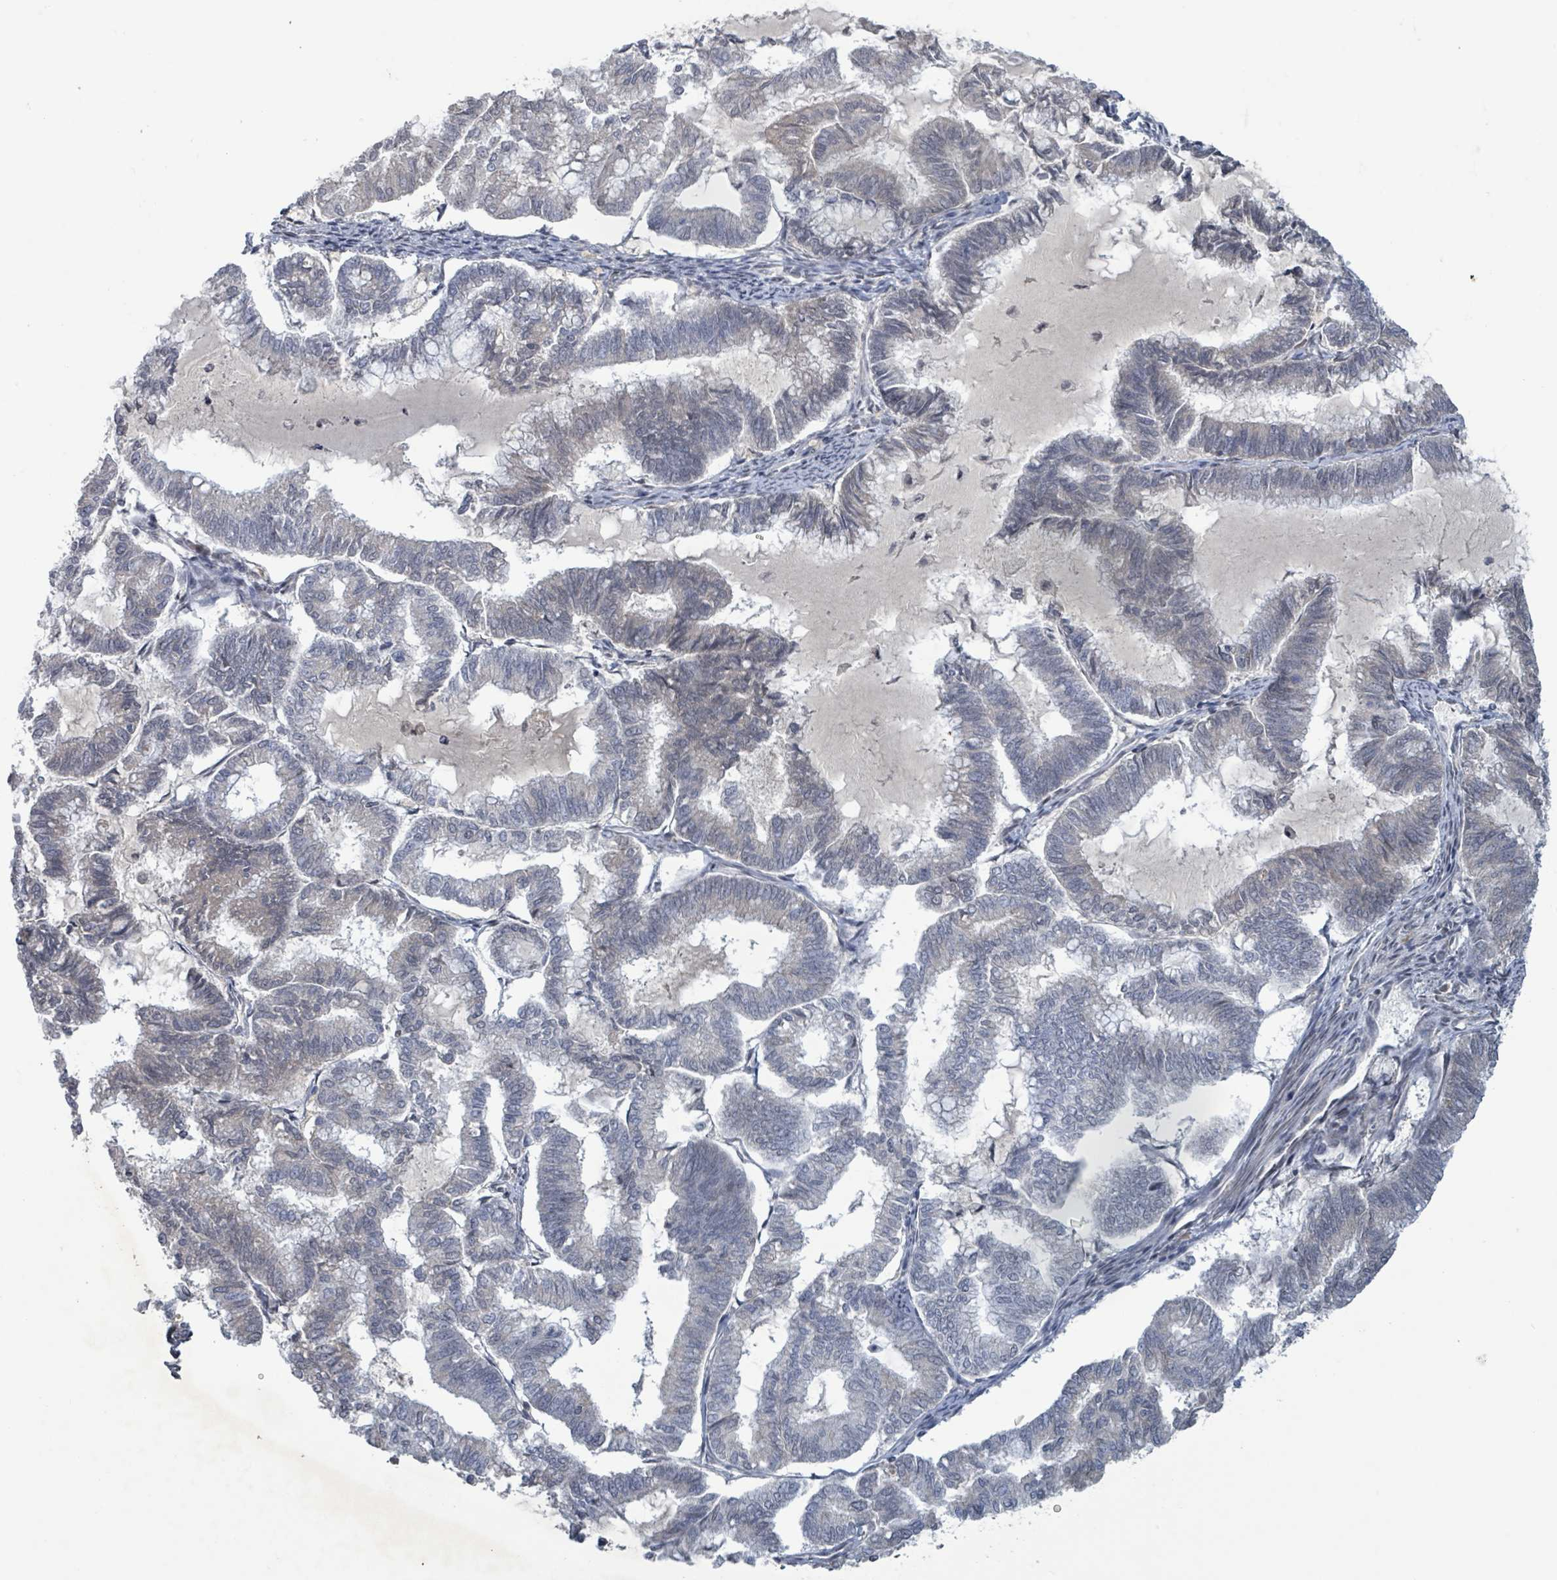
{"staining": {"intensity": "negative", "quantity": "none", "location": "none"}, "tissue": "endometrial cancer", "cell_type": "Tumor cells", "image_type": "cancer", "snomed": [{"axis": "morphology", "description": "Adenocarcinoma, NOS"}, {"axis": "topography", "description": "Endometrium"}], "caption": "Endometrial cancer was stained to show a protein in brown. There is no significant expression in tumor cells. (Brightfield microscopy of DAB (3,3'-diaminobenzidine) immunohistochemistry (IHC) at high magnification).", "gene": "BANP", "patient": {"sex": "female", "age": 79}}